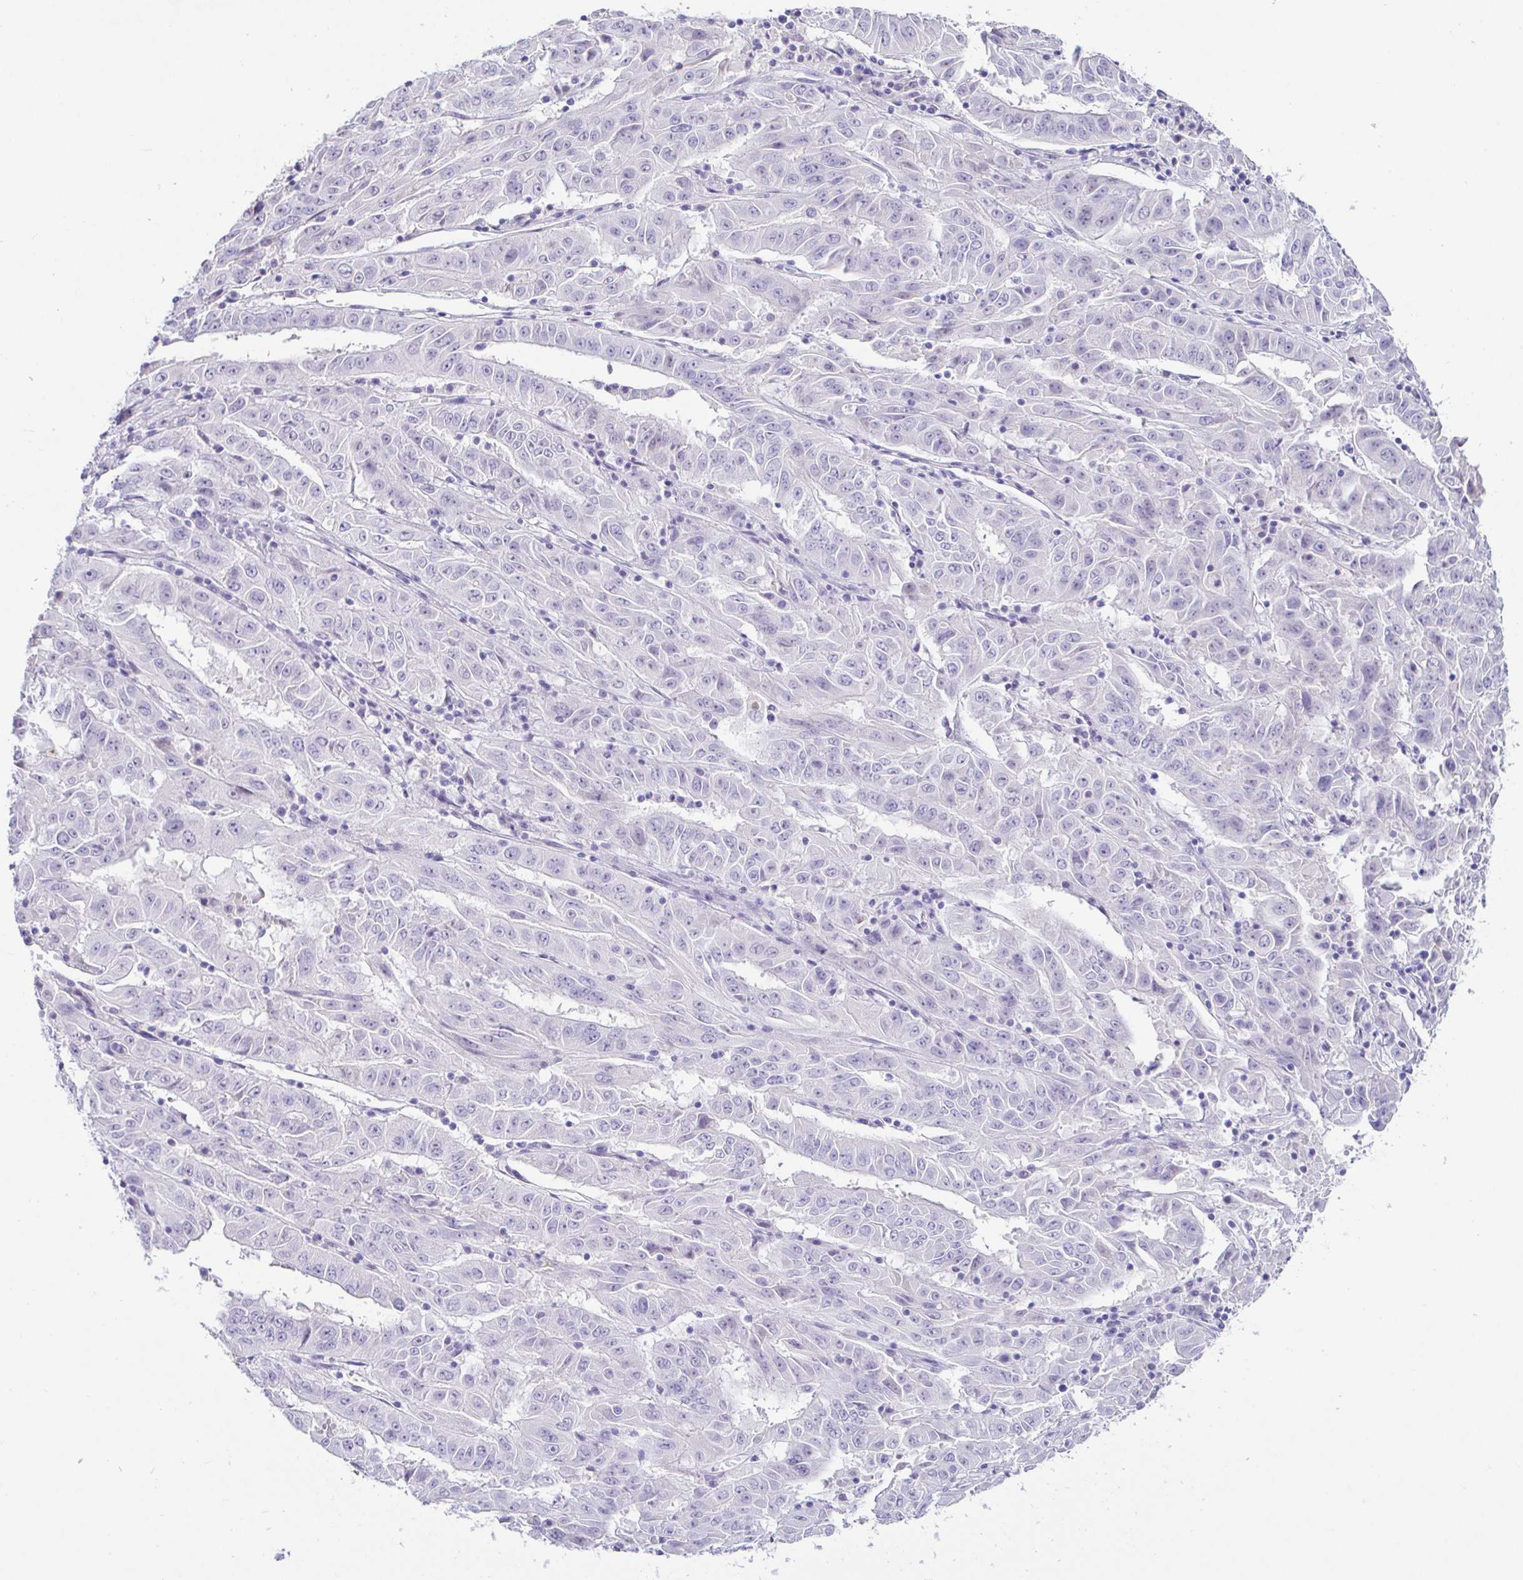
{"staining": {"intensity": "negative", "quantity": "none", "location": "none"}, "tissue": "pancreatic cancer", "cell_type": "Tumor cells", "image_type": "cancer", "snomed": [{"axis": "morphology", "description": "Adenocarcinoma, NOS"}, {"axis": "topography", "description": "Pancreas"}], "caption": "A histopathology image of human pancreatic adenocarcinoma is negative for staining in tumor cells.", "gene": "SAA4", "patient": {"sex": "male", "age": 63}}